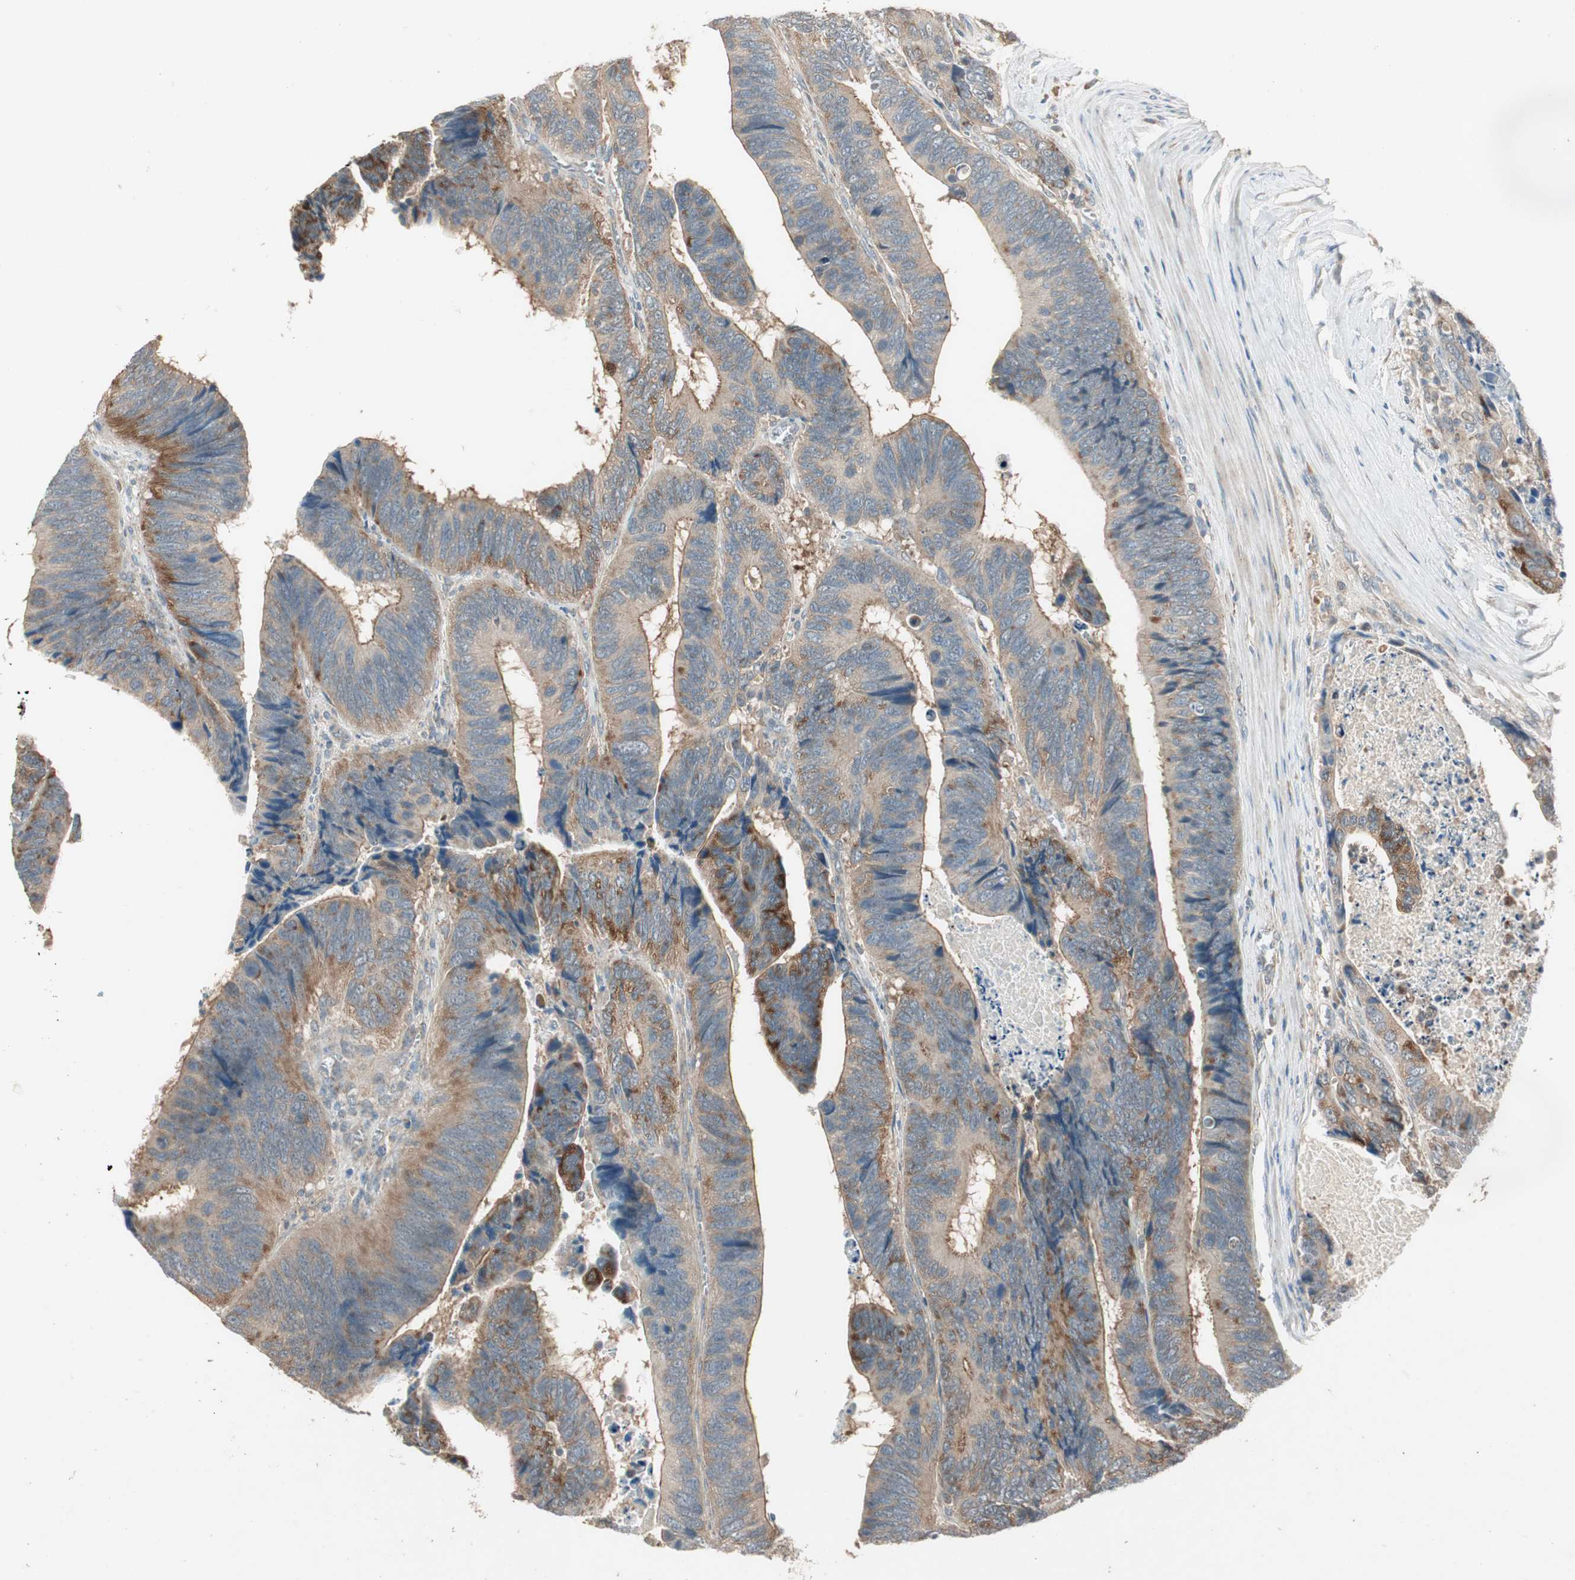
{"staining": {"intensity": "moderate", "quantity": ">75%", "location": "cytoplasmic/membranous"}, "tissue": "colorectal cancer", "cell_type": "Tumor cells", "image_type": "cancer", "snomed": [{"axis": "morphology", "description": "Adenocarcinoma, NOS"}, {"axis": "topography", "description": "Colon"}], "caption": "Moderate cytoplasmic/membranous staining for a protein is seen in approximately >75% of tumor cells of colorectal adenocarcinoma using IHC.", "gene": "NCLN", "patient": {"sex": "male", "age": 72}}